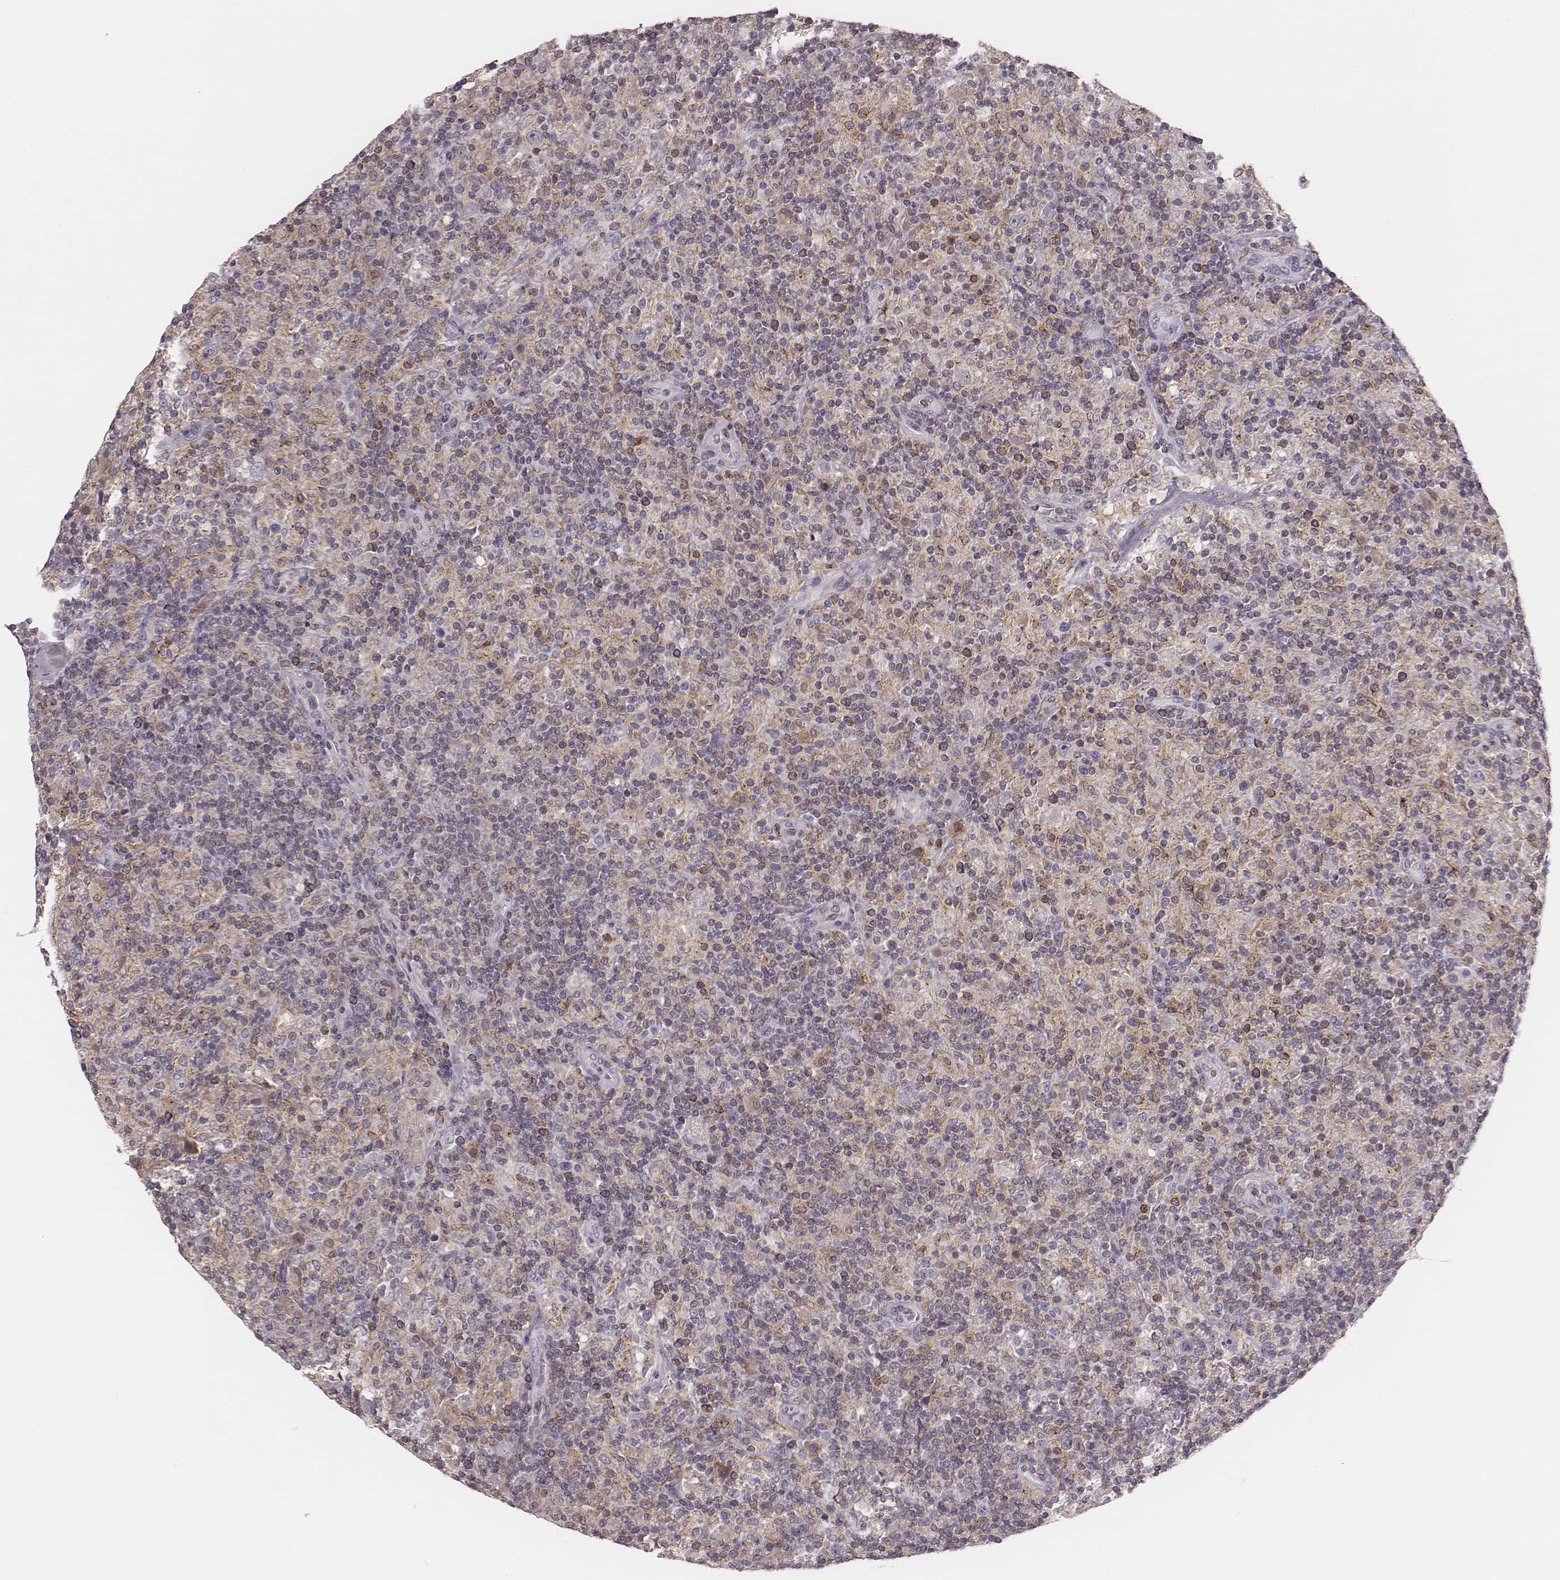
{"staining": {"intensity": "negative", "quantity": "none", "location": "none"}, "tissue": "lymphoma", "cell_type": "Tumor cells", "image_type": "cancer", "snomed": [{"axis": "morphology", "description": "Hodgkin's disease, NOS"}, {"axis": "topography", "description": "Lymph node"}], "caption": "Immunohistochemistry (IHC) of lymphoma shows no positivity in tumor cells.", "gene": "MSX1", "patient": {"sex": "male", "age": 70}}